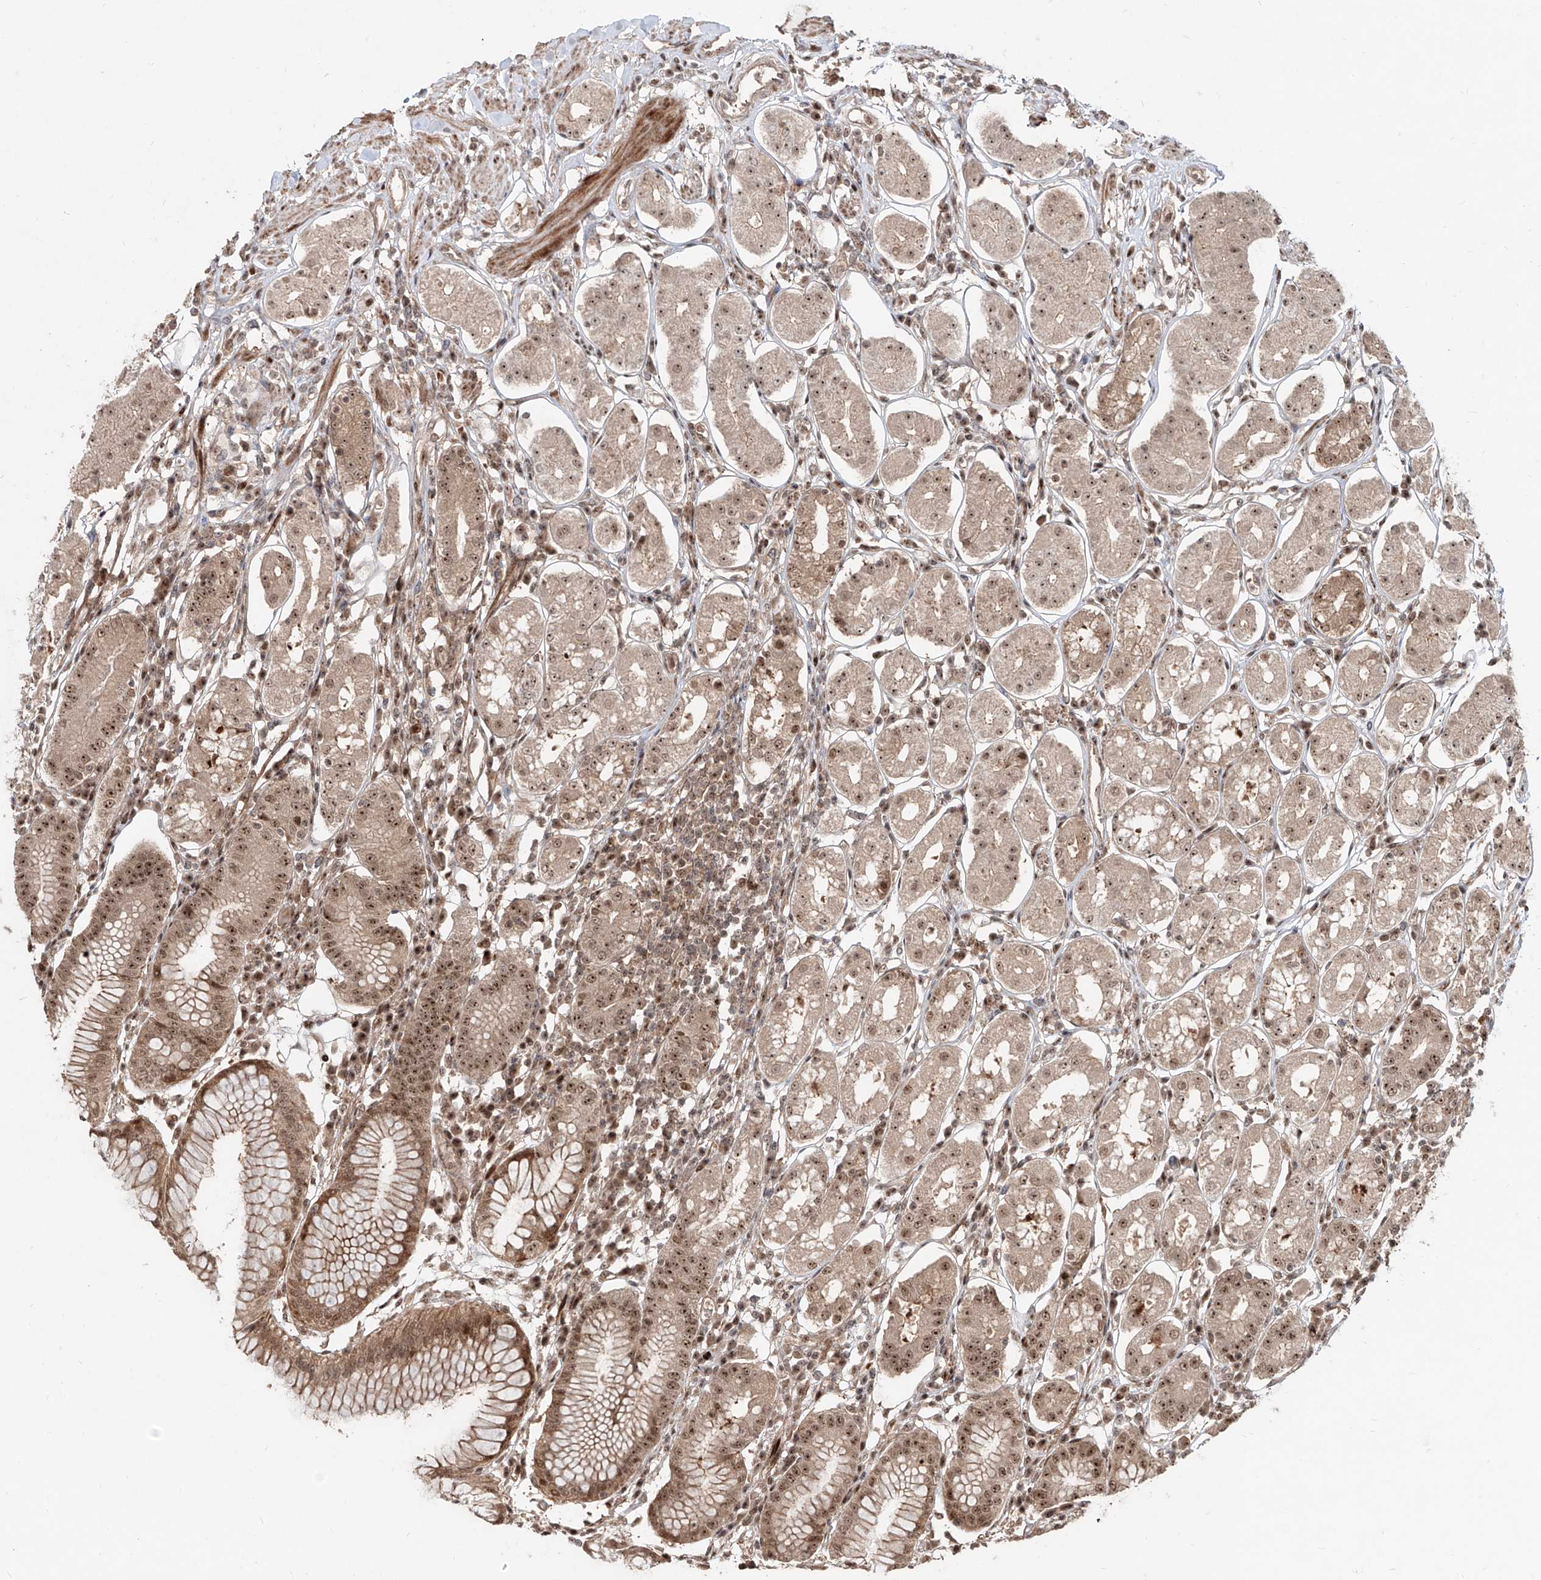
{"staining": {"intensity": "moderate", "quantity": ">75%", "location": "cytoplasmic/membranous,nuclear"}, "tissue": "stomach", "cell_type": "Glandular cells", "image_type": "normal", "snomed": [{"axis": "morphology", "description": "Normal tissue, NOS"}, {"axis": "topography", "description": "Stomach"}, {"axis": "topography", "description": "Stomach, lower"}], "caption": "IHC image of benign stomach: human stomach stained using immunohistochemistry demonstrates medium levels of moderate protein expression localized specifically in the cytoplasmic/membranous,nuclear of glandular cells, appearing as a cytoplasmic/membranous,nuclear brown color.", "gene": "ZNF710", "patient": {"sex": "female", "age": 56}}